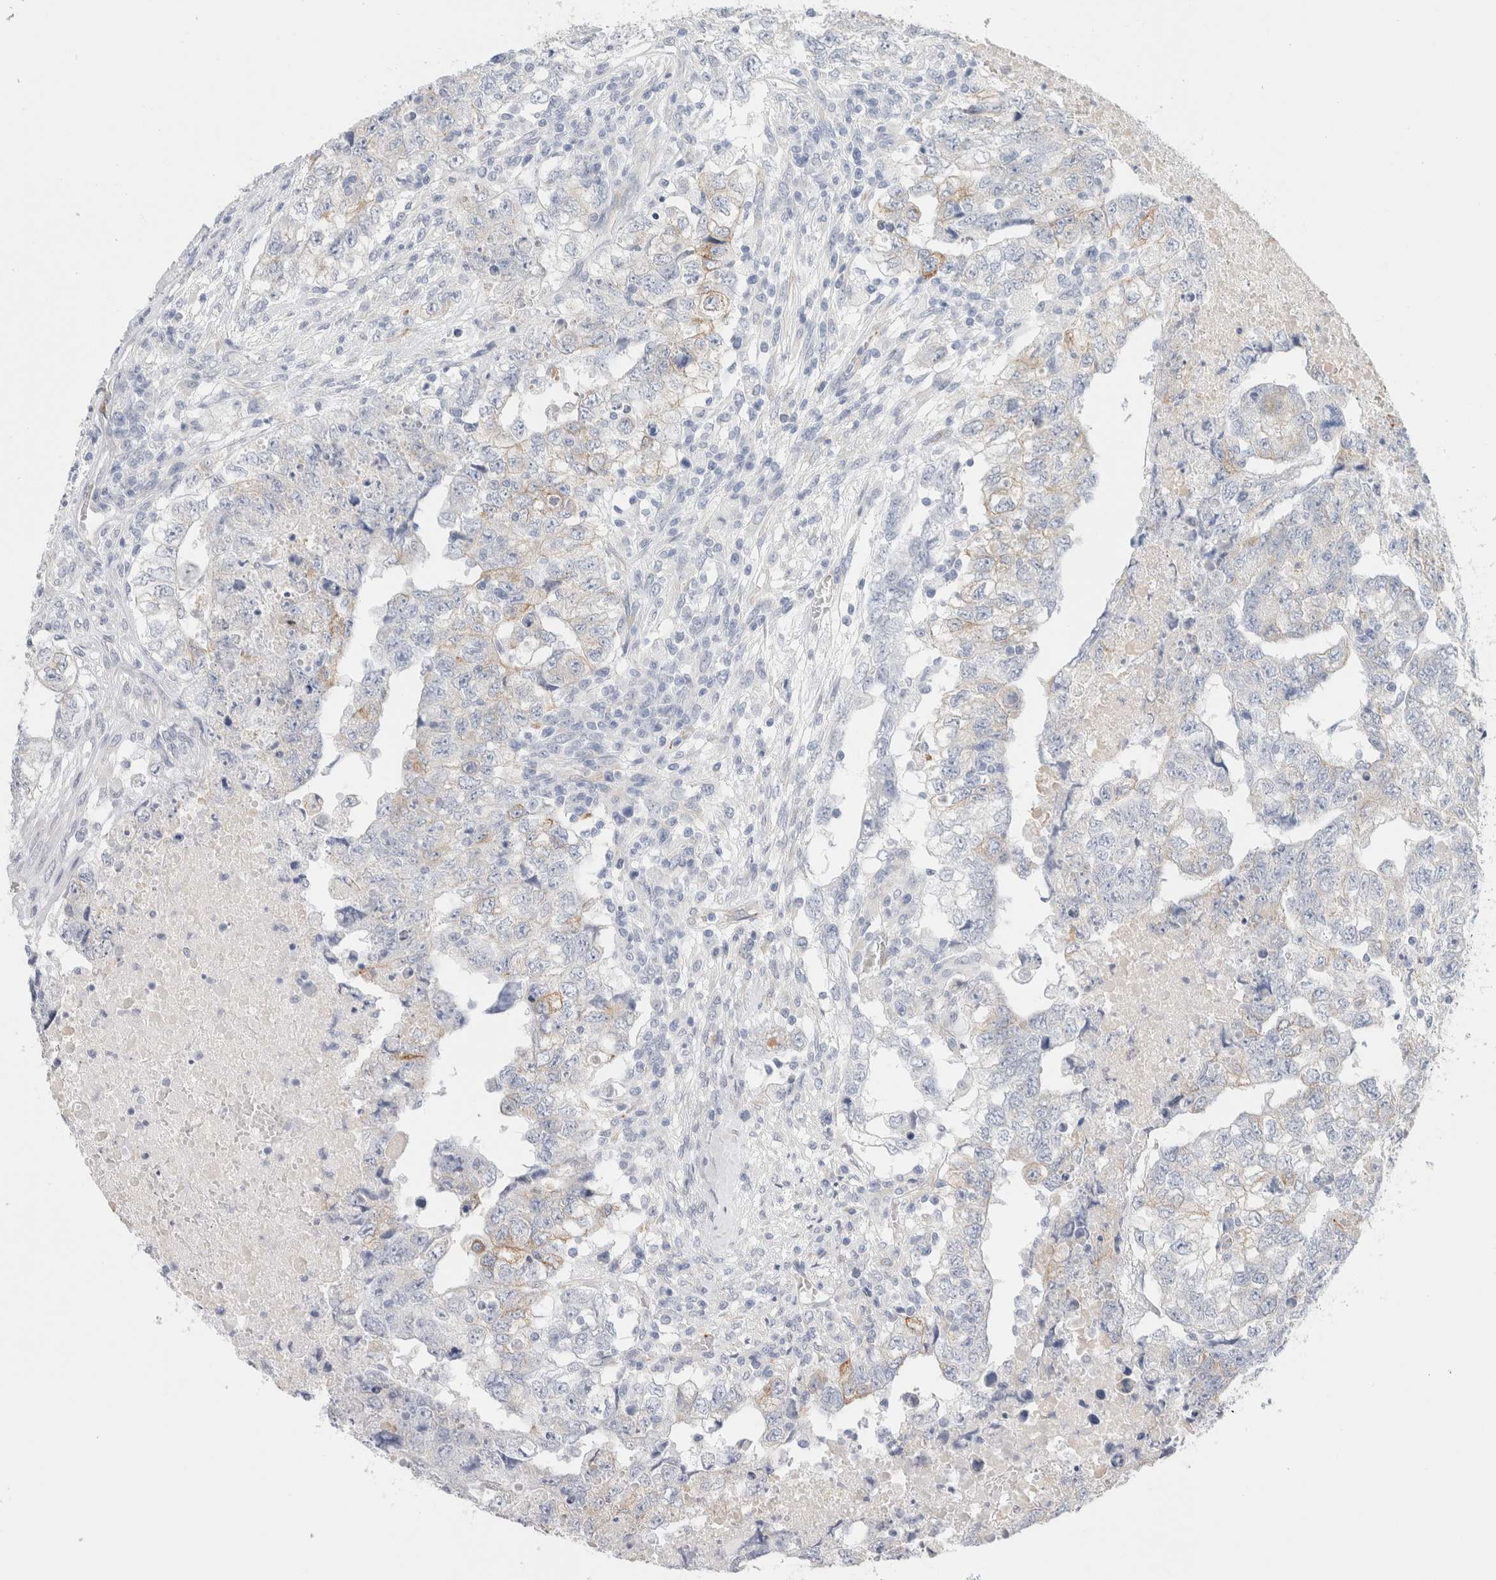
{"staining": {"intensity": "negative", "quantity": "none", "location": "none"}, "tissue": "testis cancer", "cell_type": "Tumor cells", "image_type": "cancer", "snomed": [{"axis": "morphology", "description": "Carcinoma, Embryonal, NOS"}, {"axis": "topography", "description": "Testis"}], "caption": "IHC photomicrograph of neoplastic tissue: human testis cancer stained with DAB (3,3'-diaminobenzidine) shows no significant protein staining in tumor cells.", "gene": "RTN4", "patient": {"sex": "male", "age": 36}}